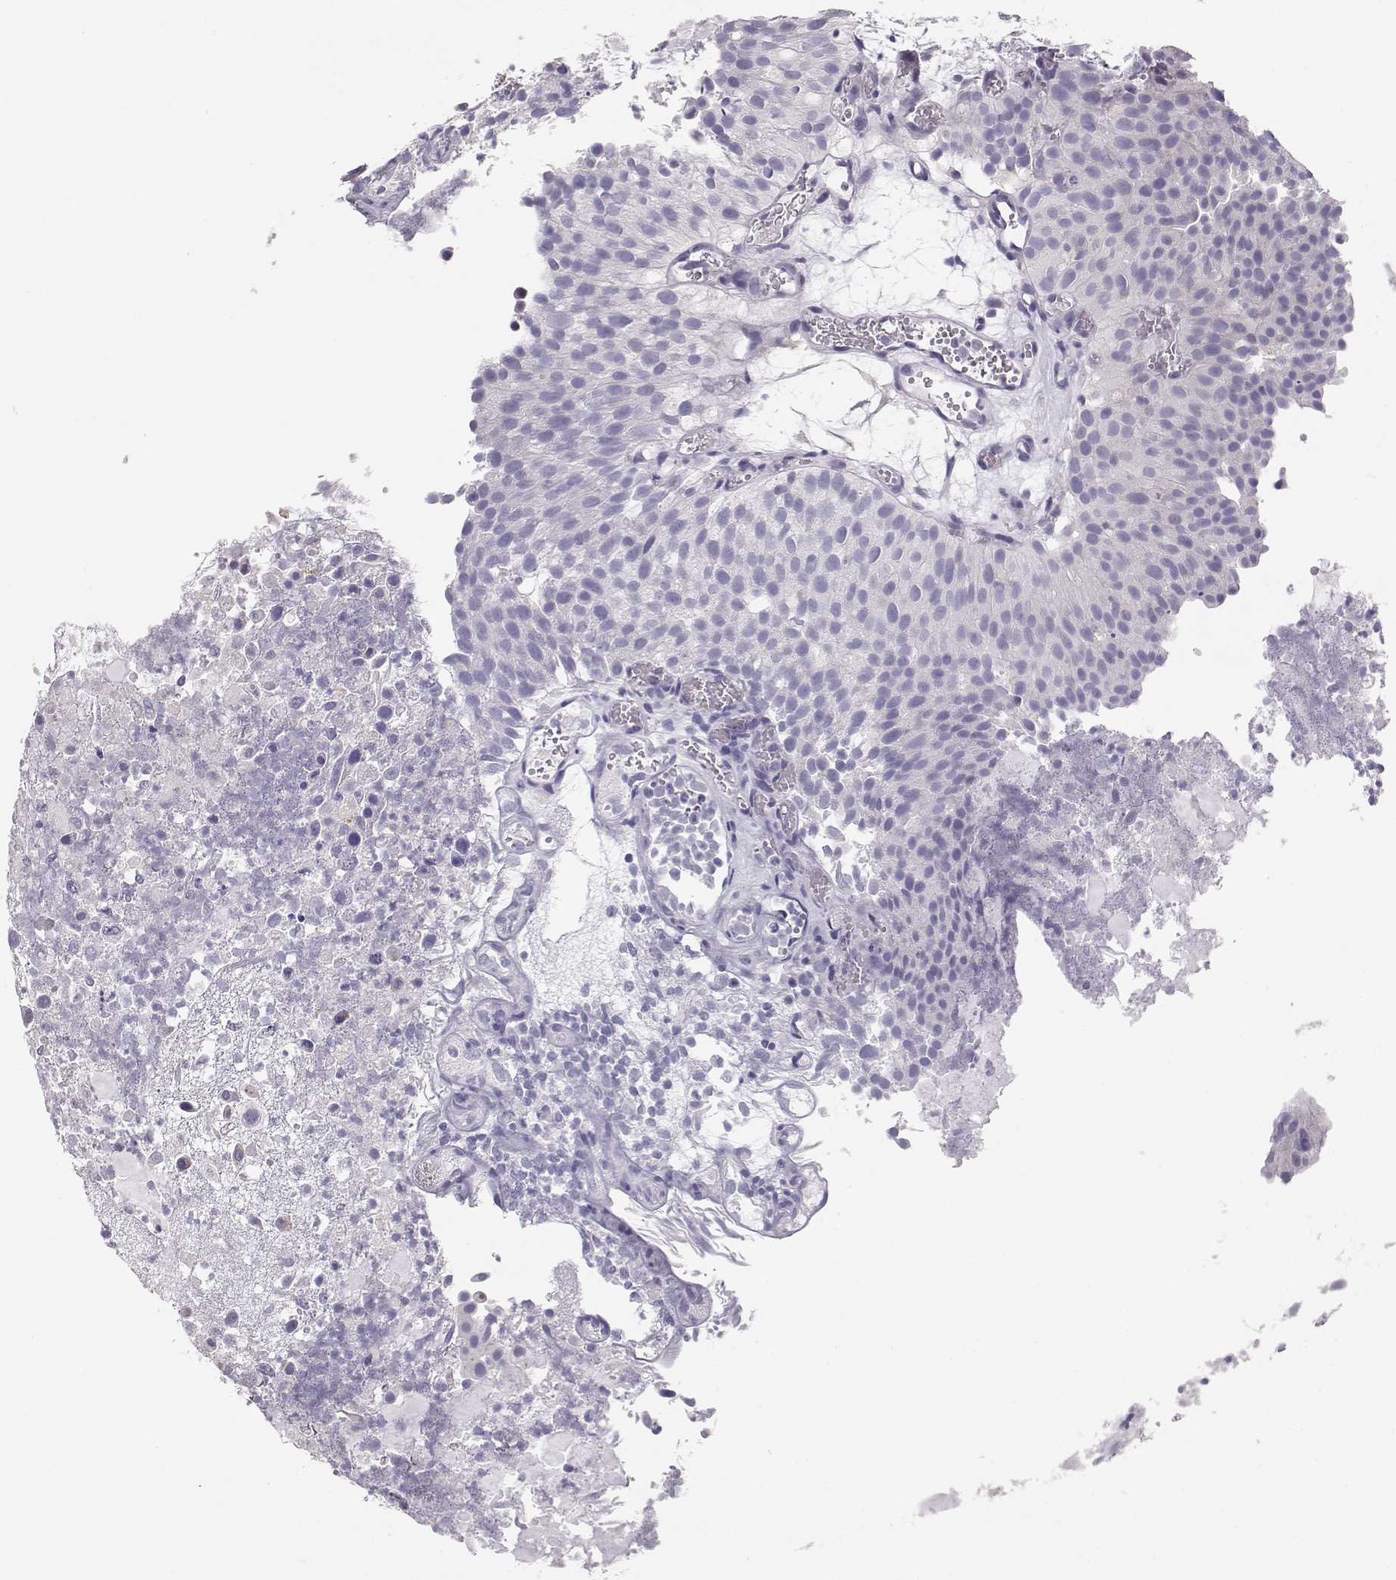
{"staining": {"intensity": "negative", "quantity": "none", "location": "none"}, "tissue": "urothelial cancer", "cell_type": "Tumor cells", "image_type": "cancer", "snomed": [{"axis": "morphology", "description": "Urothelial carcinoma, Low grade"}, {"axis": "topography", "description": "Urinary bladder"}], "caption": "High magnification brightfield microscopy of urothelial cancer stained with DAB (3,3'-diaminobenzidine) (brown) and counterstained with hematoxylin (blue): tumor cells show no significant expression.", "gene": "LEPR", "patient": {"sex": "female", "age": 87}}